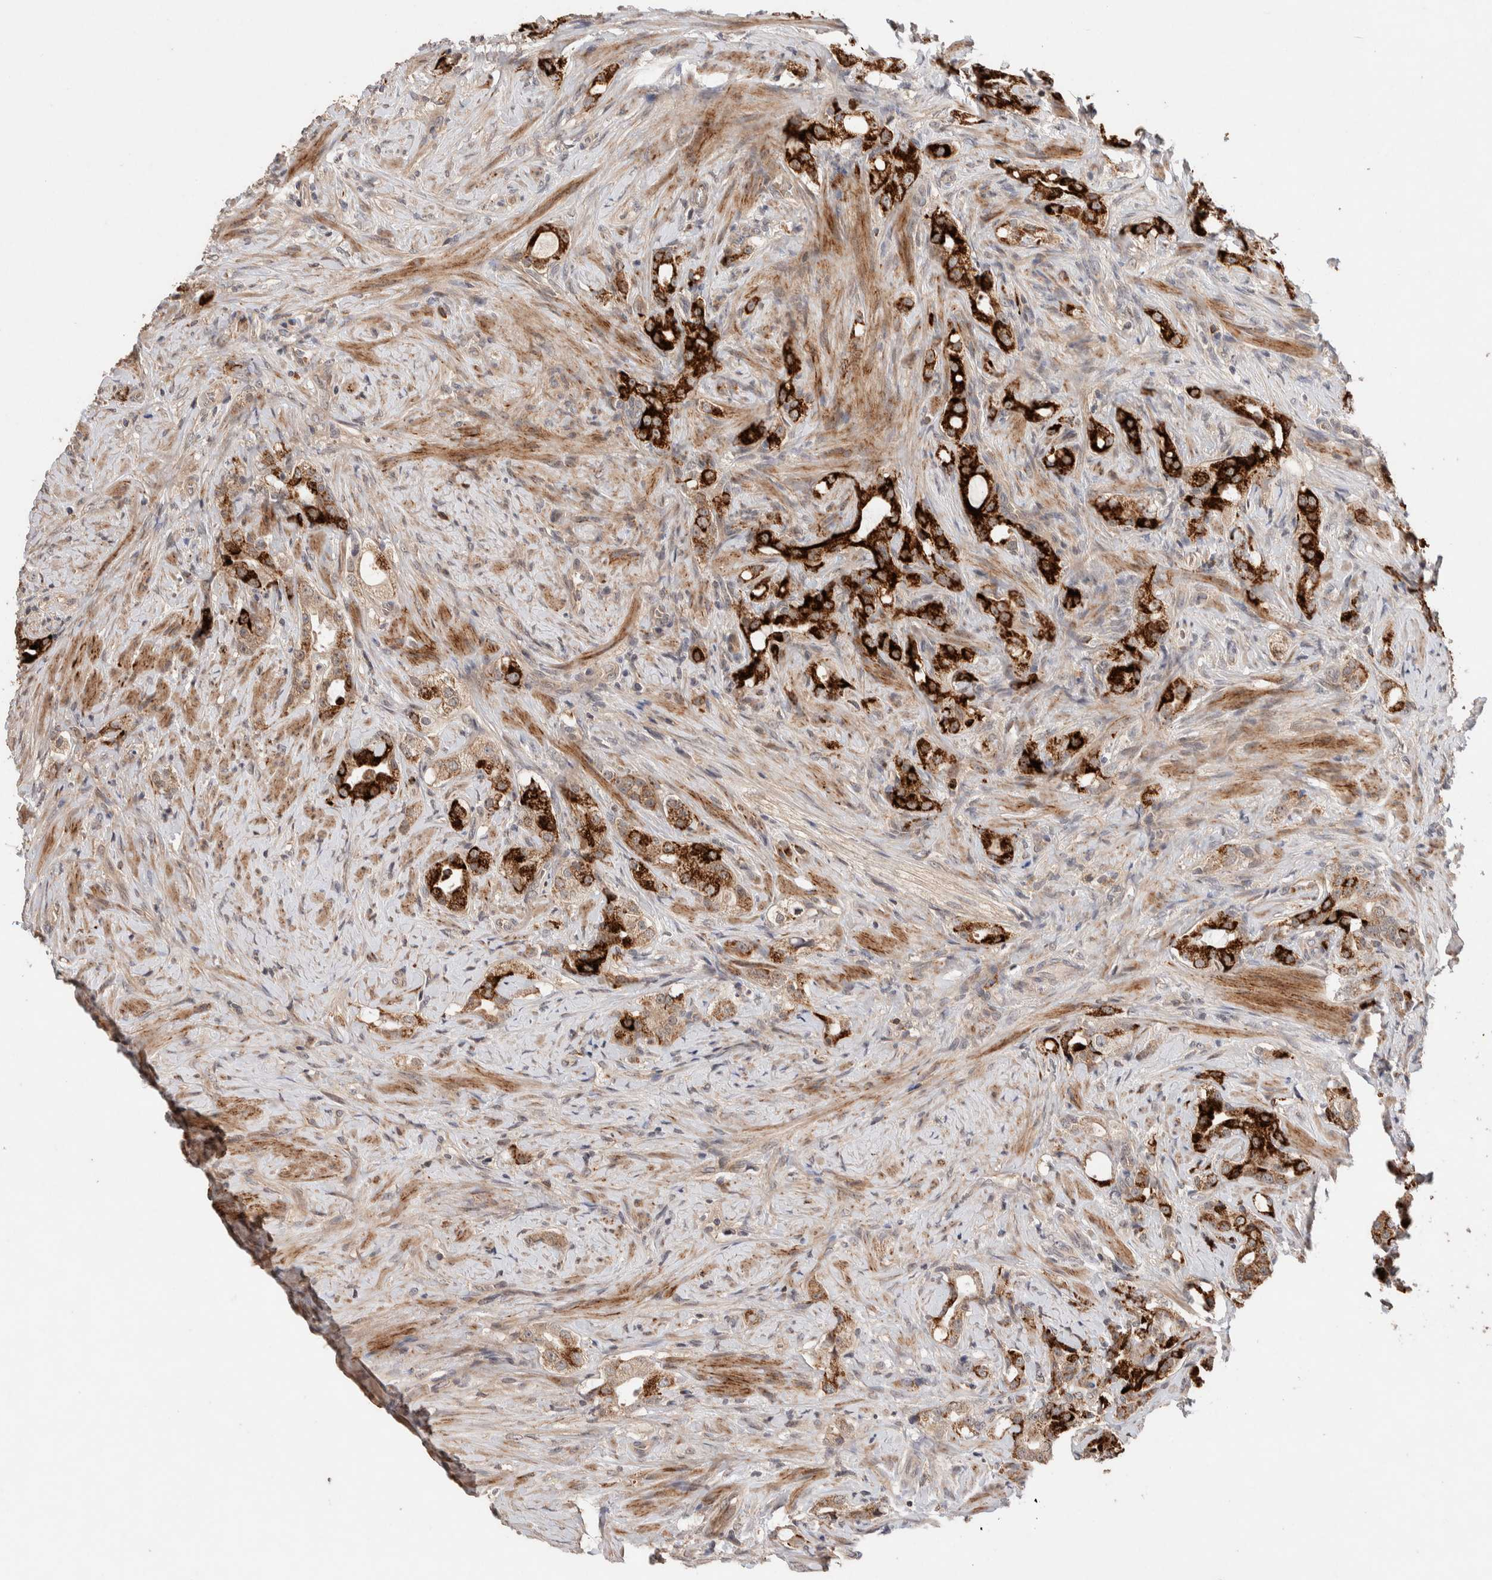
{"staining": {"intensity": "strong", "quantity": "25%-75%", "location": "cytoplasmic/membranous"}, "tissue": "prostate cancer", "cell_type": "Tumor cells", "image_type": "cancer", "snomed": [{"axis": "morphology", "description": "Adenocarcinoma, High grade"}, {"axis": "topography", "description": "Prostate"}], "caption": "Prostate high-grade adenocarcinoma stained for a protein (brown) demonstrates strong cytoplasmic/membranous positive staining in about 25%-75% of tumor cells.", "gene": "CASK", "patient": {"sex": "male", "age": 63}}